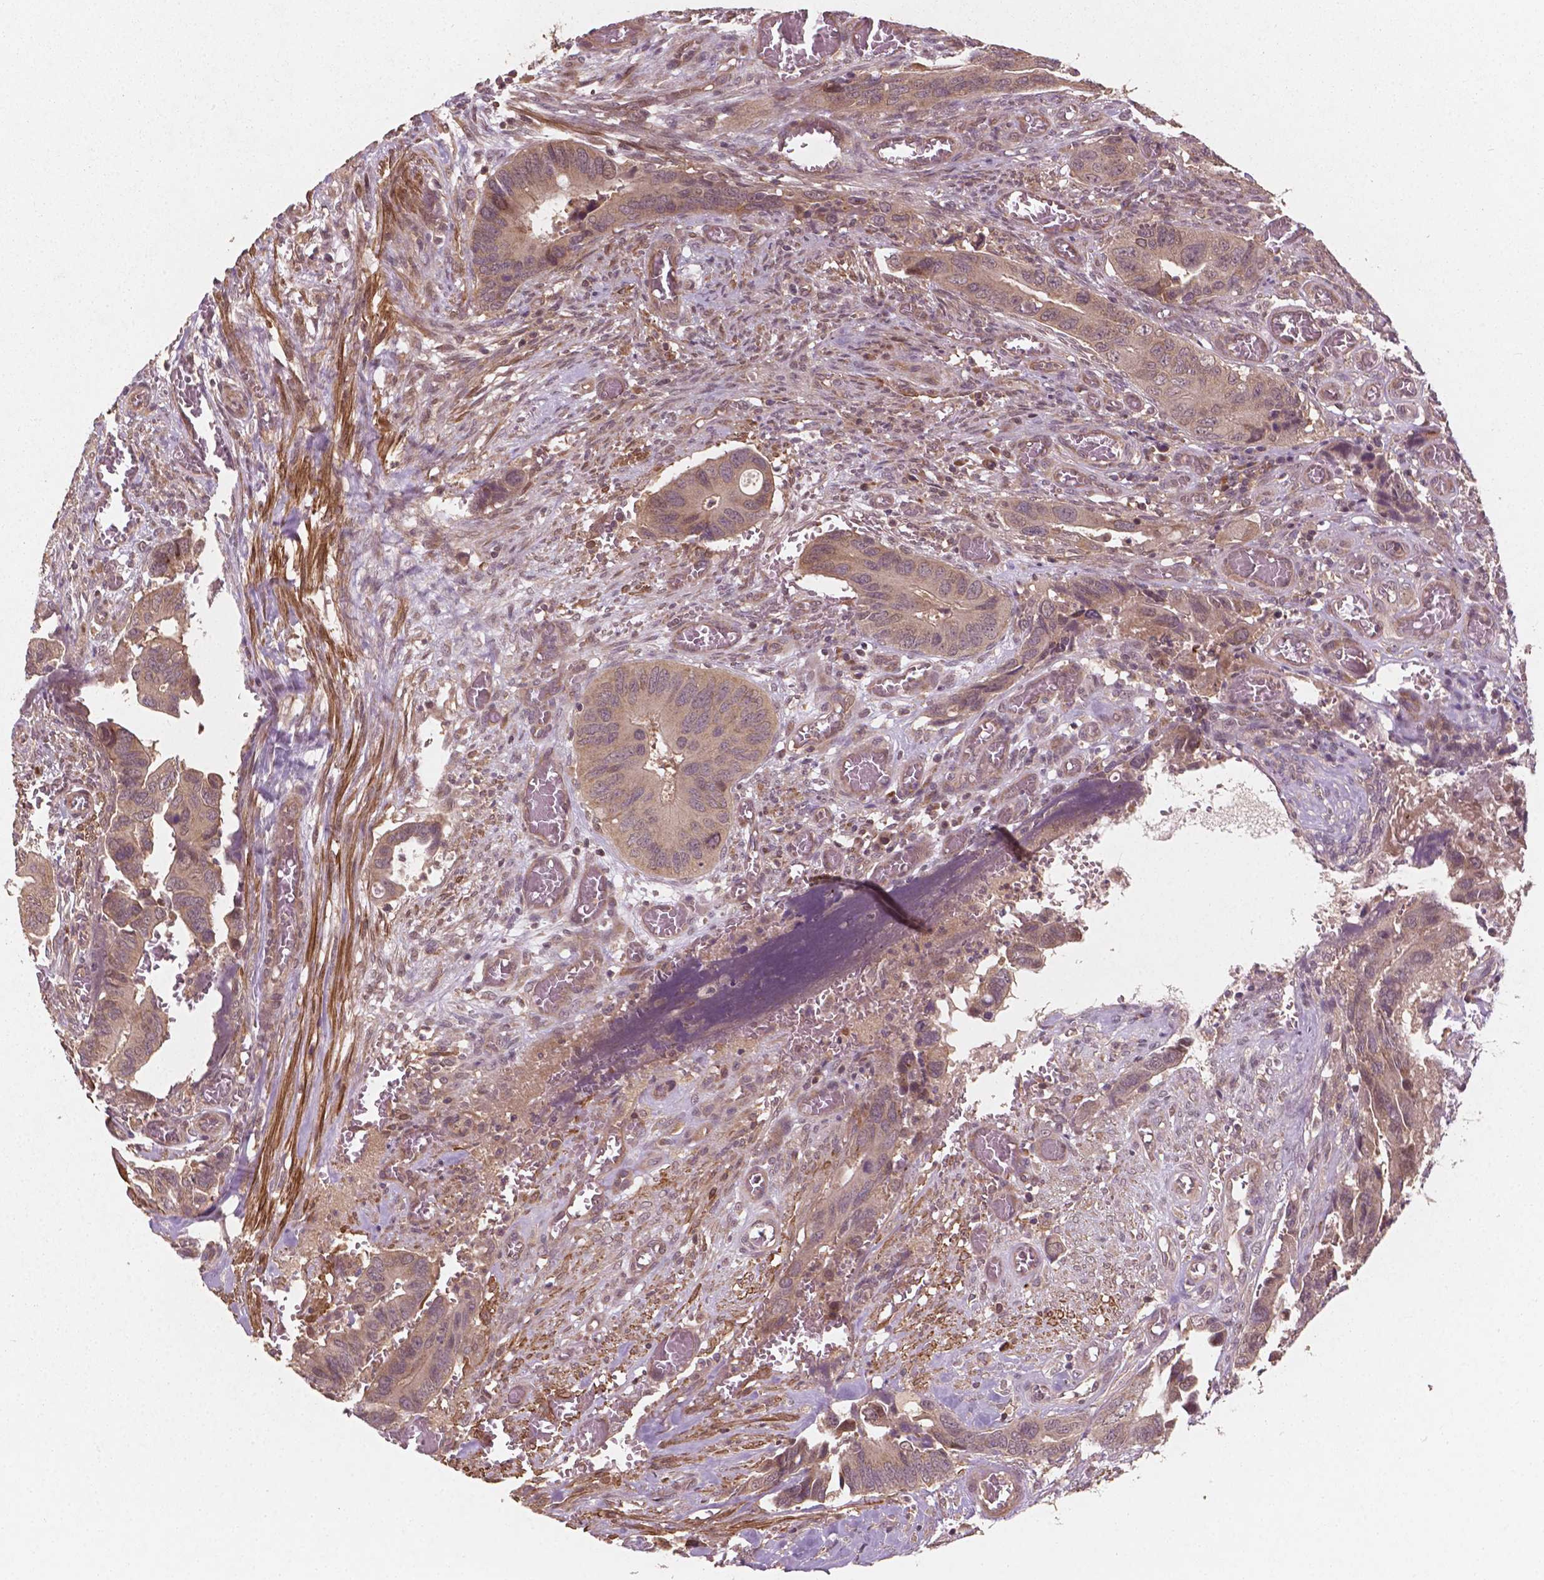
{"staining": {"intensity": "weak", "quantity": ">75%", "location": "cytoplasmic/membranous"}, "tissue": "colorectal cancer", "cell_type": "Tumor cells", "image_type": "cancer", "snomed": [{"axis": "morphology", "description": "Adenocarcinoma, NOS"}, {"axis": "topography", "description": "Colon"}], "caption": "Immunohistochemical staining of human colorectal cancer displays low levels of weak cytoplasmic/membranous protein expression in approximately >75% of tumor cells.", "gene": "CYFIP2", "patient": {"sex": "male", "age": 49}}